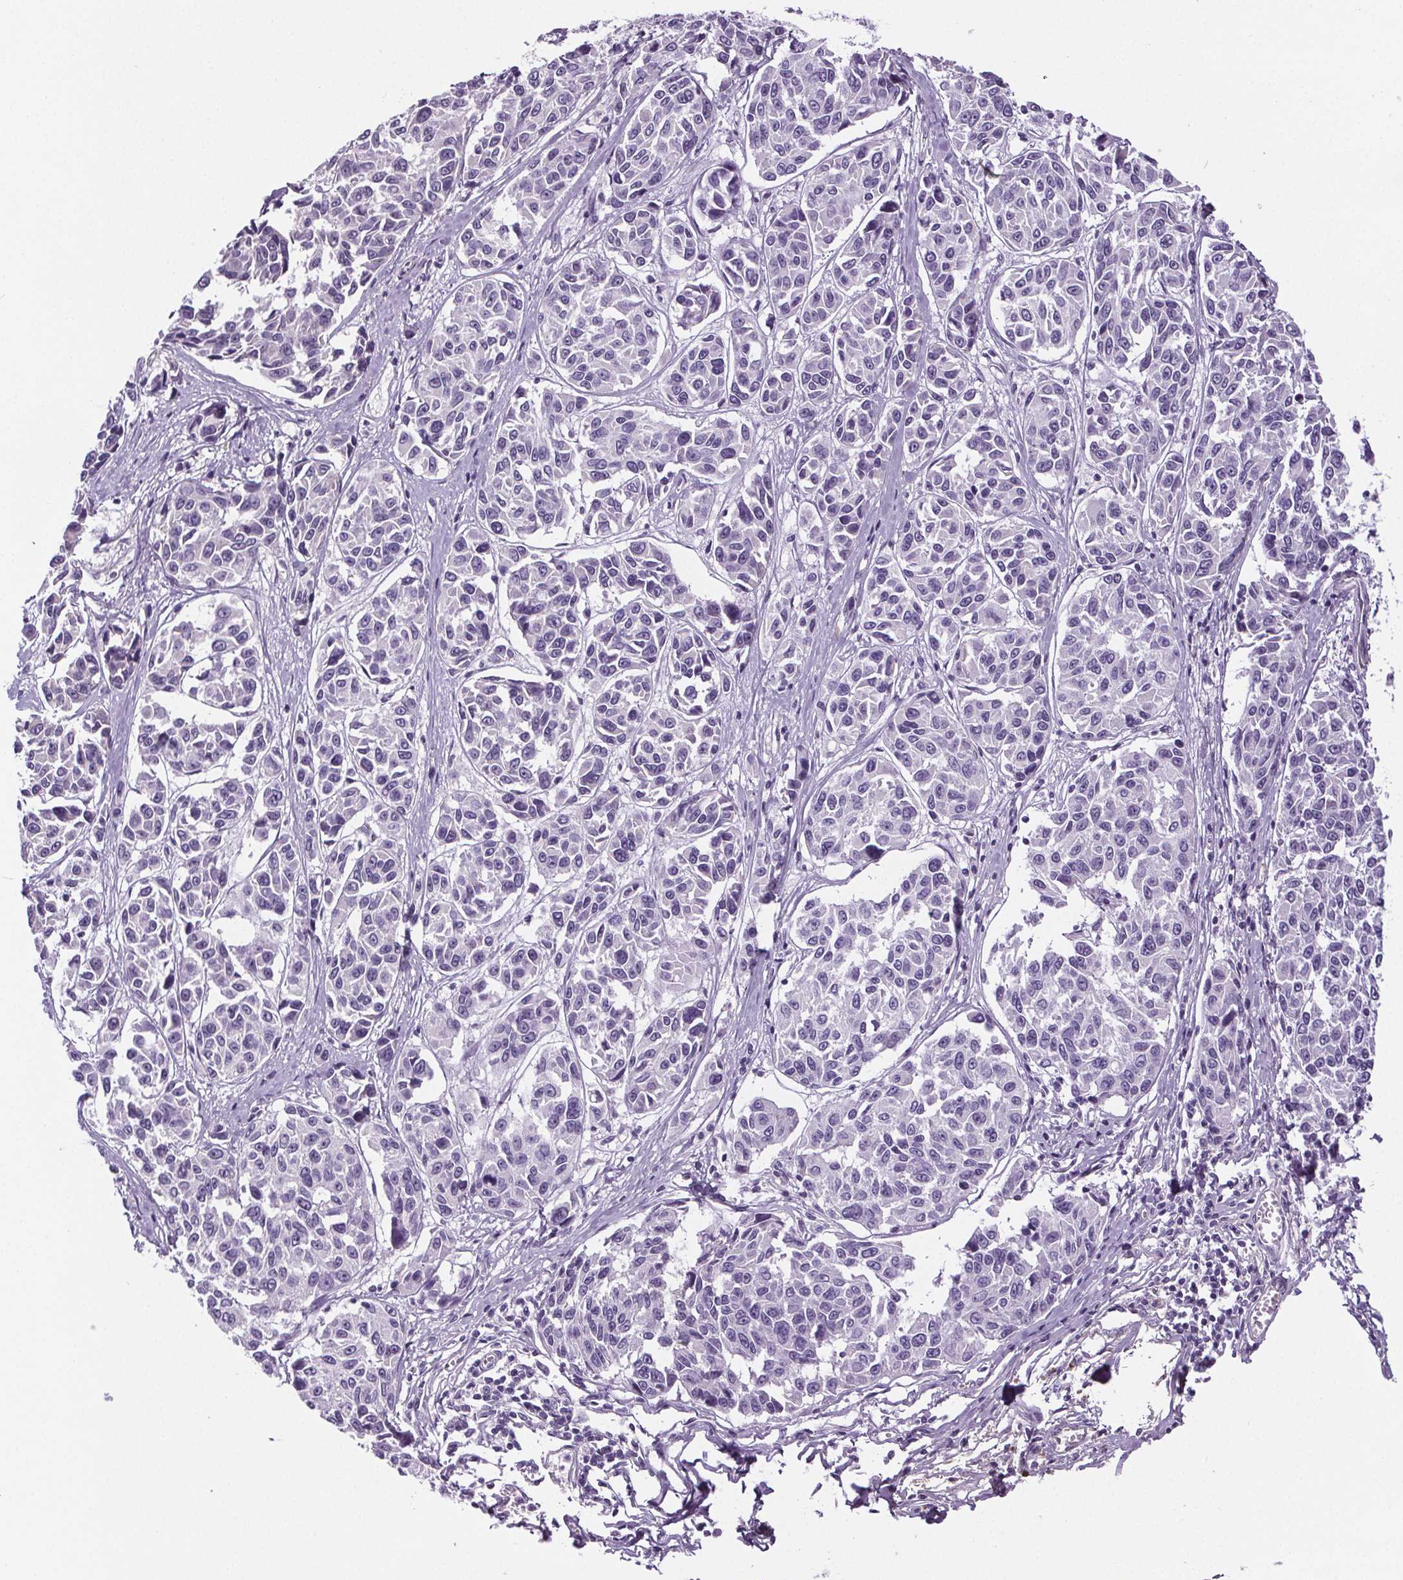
{"staining": {"intensity": "negative", "quantity": "none", "location": "none"}, "tissue": "melanoma", "cell_type": "Tumor cells", "image_type": "cancer", "snomed": [{"axis": "morphology", "description": "Malignant melanoma, NOS"}, {"axis": "topography", "description": "Skin"}], "caption": "The IHC photomicrograph has no significant staining in tumor cells of melanoma tissue.", "gene": "CD5L", "patient": {"sex": "female", "age": 66}}